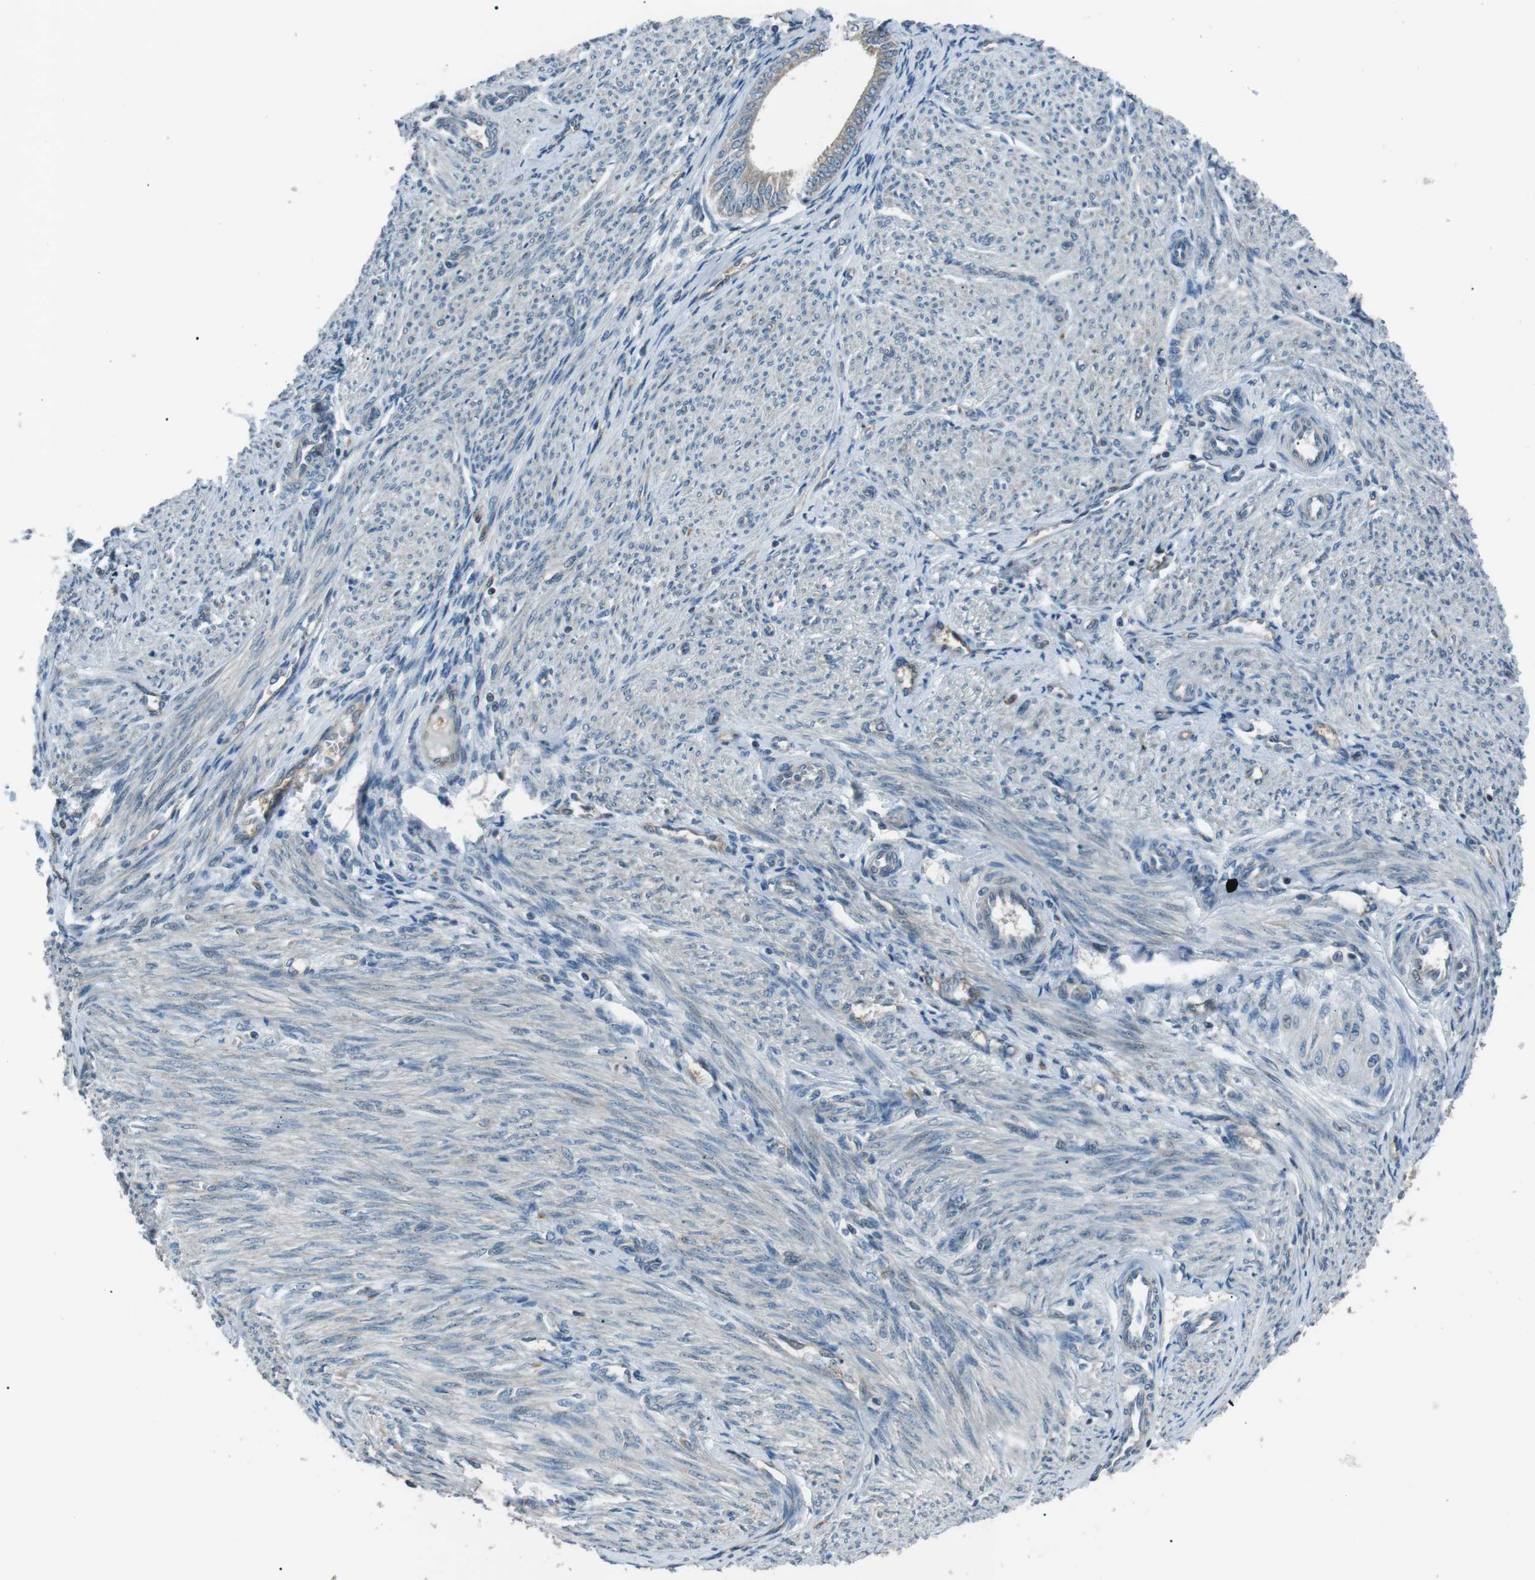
{"staining": {"intensity": "weak", "quantity": "25%-75%", "location": "cytoplasmic/membranous"}, "tissue": "endometrial cancer", "cell_type": "Tumor cells", "image_type": "cancer", "snomed": [{"axis": "morphology", "description": "Adenocarcinoma, NOS"}, {"axis": "topography", "description": "Endometrium"}], "caption": "There is low levels of weak cytoplasmic/membranous expression in tumor cells of endometrial cancer, as demonstrated by immunohistochemical staining (brown color).", "gene": "LRIG2", "patient": {"sex": "female", "age": 58}}